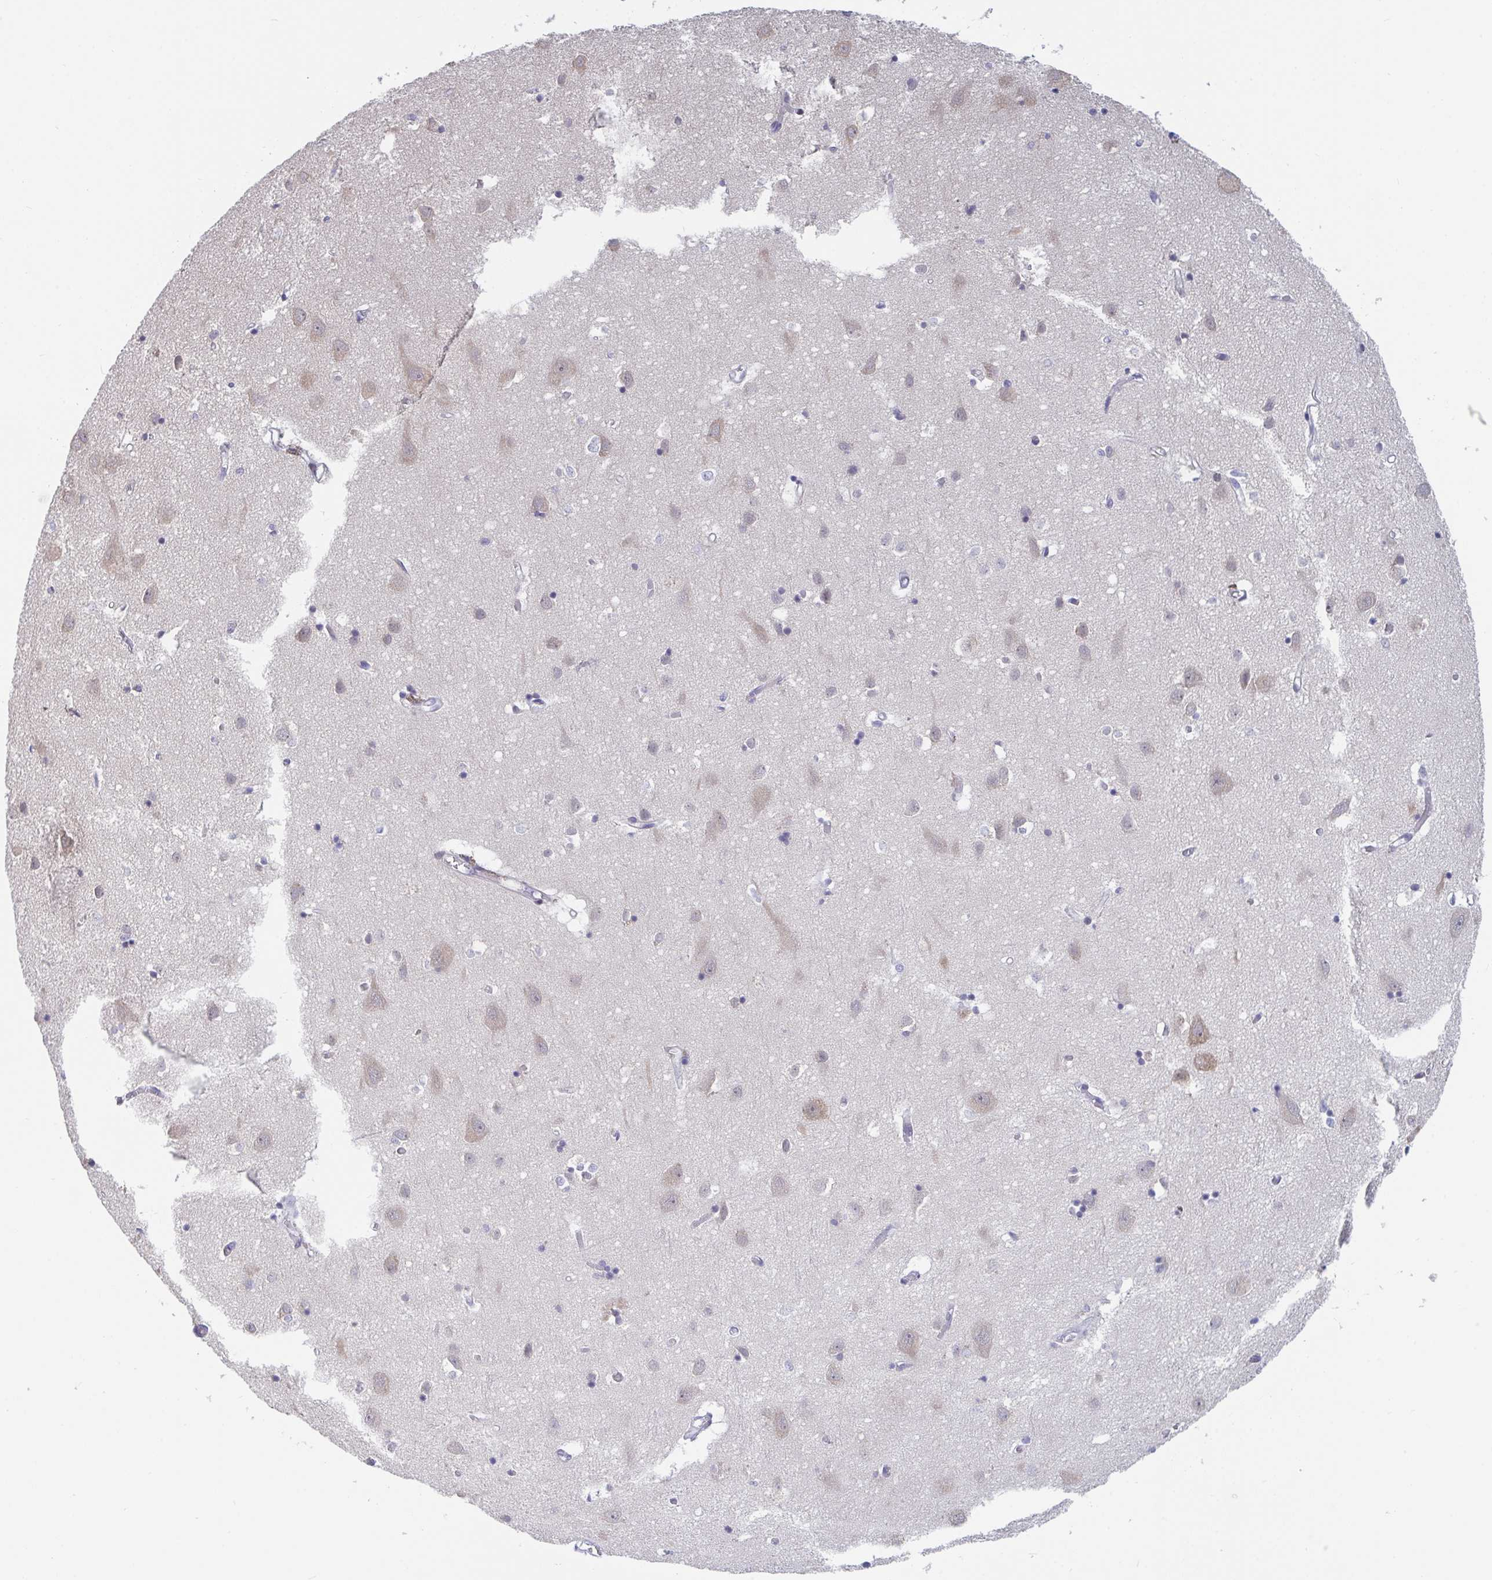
{"staining": {"intensity": "negative", "quantity": "none", "location": "none"}, "tissue": "cerebral cortex", "cell_type": "Endothelial cells", "image_type": "normal", "snomed": [{"axis": "morphology", "description": "Normal tissue, NOS"}, {"axis": "topography", "description": "Cerebral cortex"}], "caption": "Immunohistochemical staining of normal human cerebral cortex displays no significant staining in endothelial cells. Brightfield microscopy of immunohistochemistry (IHC) stained with DAB (3,3'-diaminobenzidine) (brown) and hematoxylin (blue), captured at high magnification.", "gene": "FAM156A", "patient": {"sex": "male", "age": 70}}